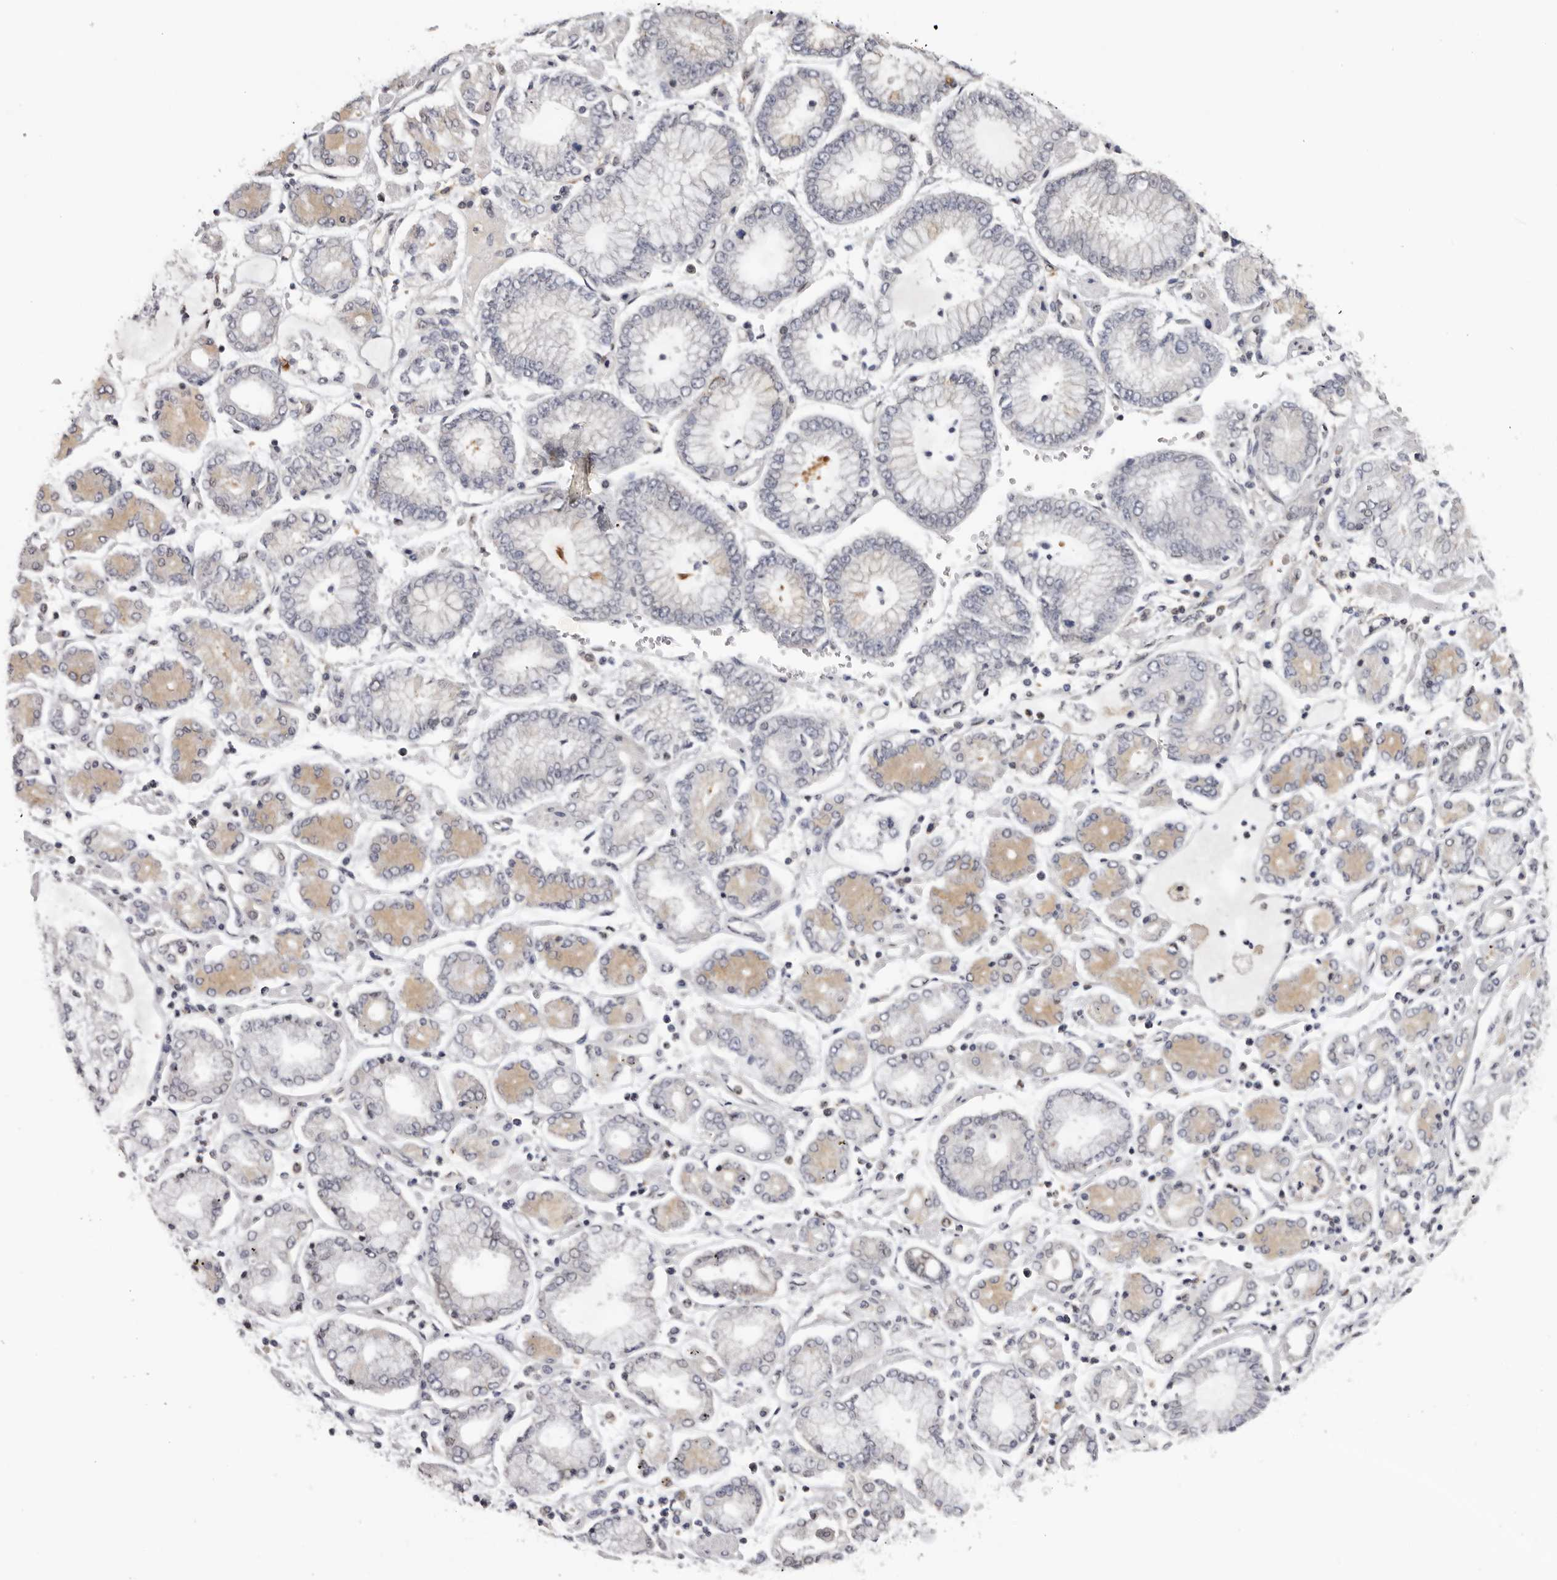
{"staining": {"intensity": "weak", "quantity": "<25%", "location": "cytoplasmic/membranous"}, "tissue": "stomach cancer", "cell_type": "Tumor cells", "image_type": "cancer", "snomed": [{"axis": "morphology", "description": "Adenocarcinoma, NOS"}, {"axis": "topography", "description": "Stomach"}], "caption": "The photomicrograph demonstrates no significant staining in tumor cells of stomach cancer.", "gene": "KIF2B", "patient": {"sex": "male", "age": 76}}